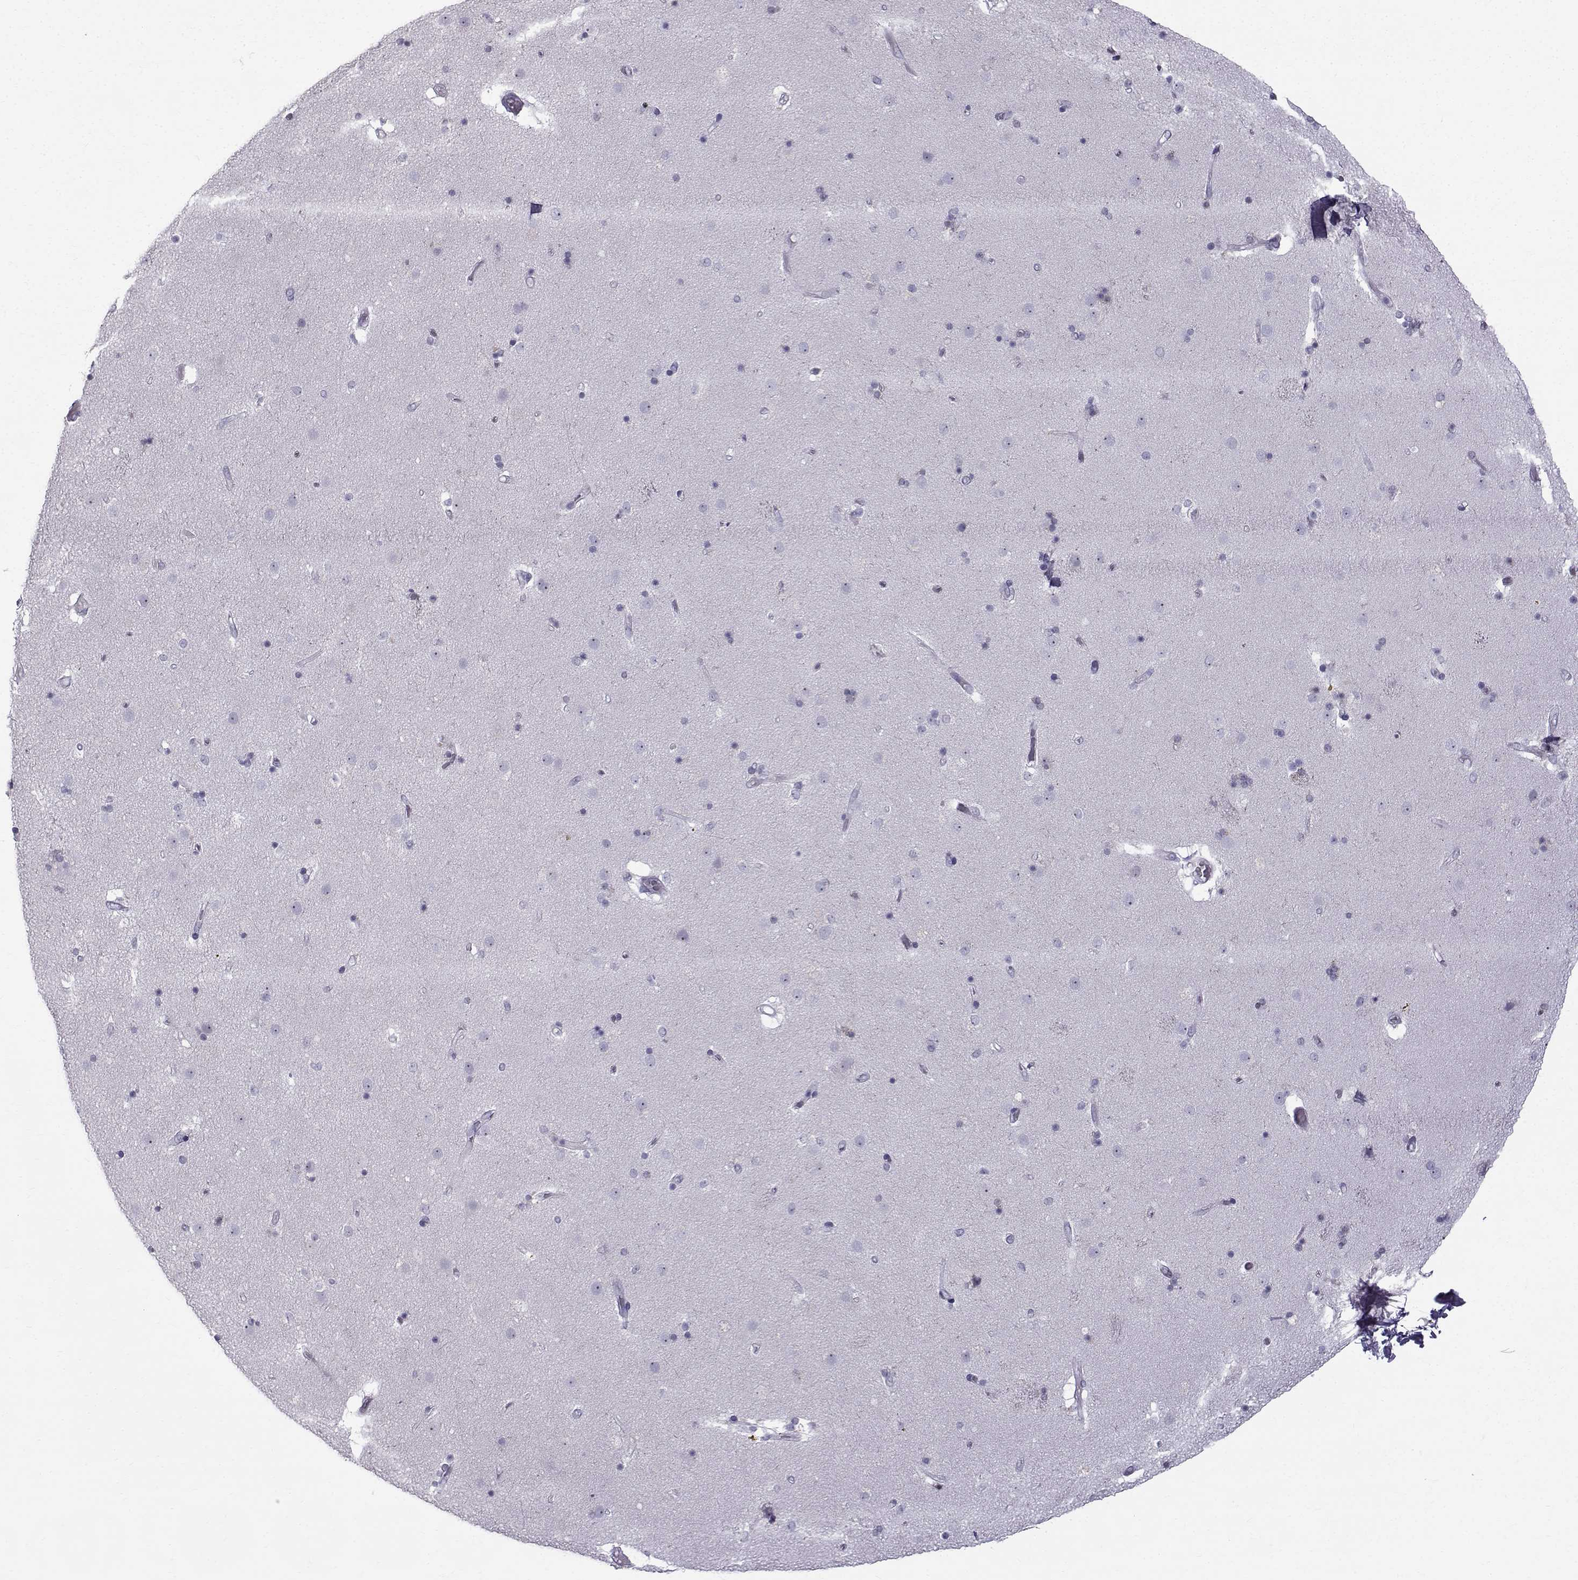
{"staining": {"intensity": "negative", "quantity": "none", "location": "none"}, "tissue": "caudate", "cell_type": "Glial cells", "image_type": "normal", "snomed": [{"axis": "morphology", "description": "Normal tissue, NOS"}, {"axis": "topography", "description": "Lateral ventricle wall"}], "caption": "Normal caudate was stained to show a protein in brown. There is no significant expression in glial cells. (Immunohistochemistry (ihc), brightfield microscopy, high magnification).", "gene": "ROPN1B", "patient": {"sex": "female", "age": 71}}